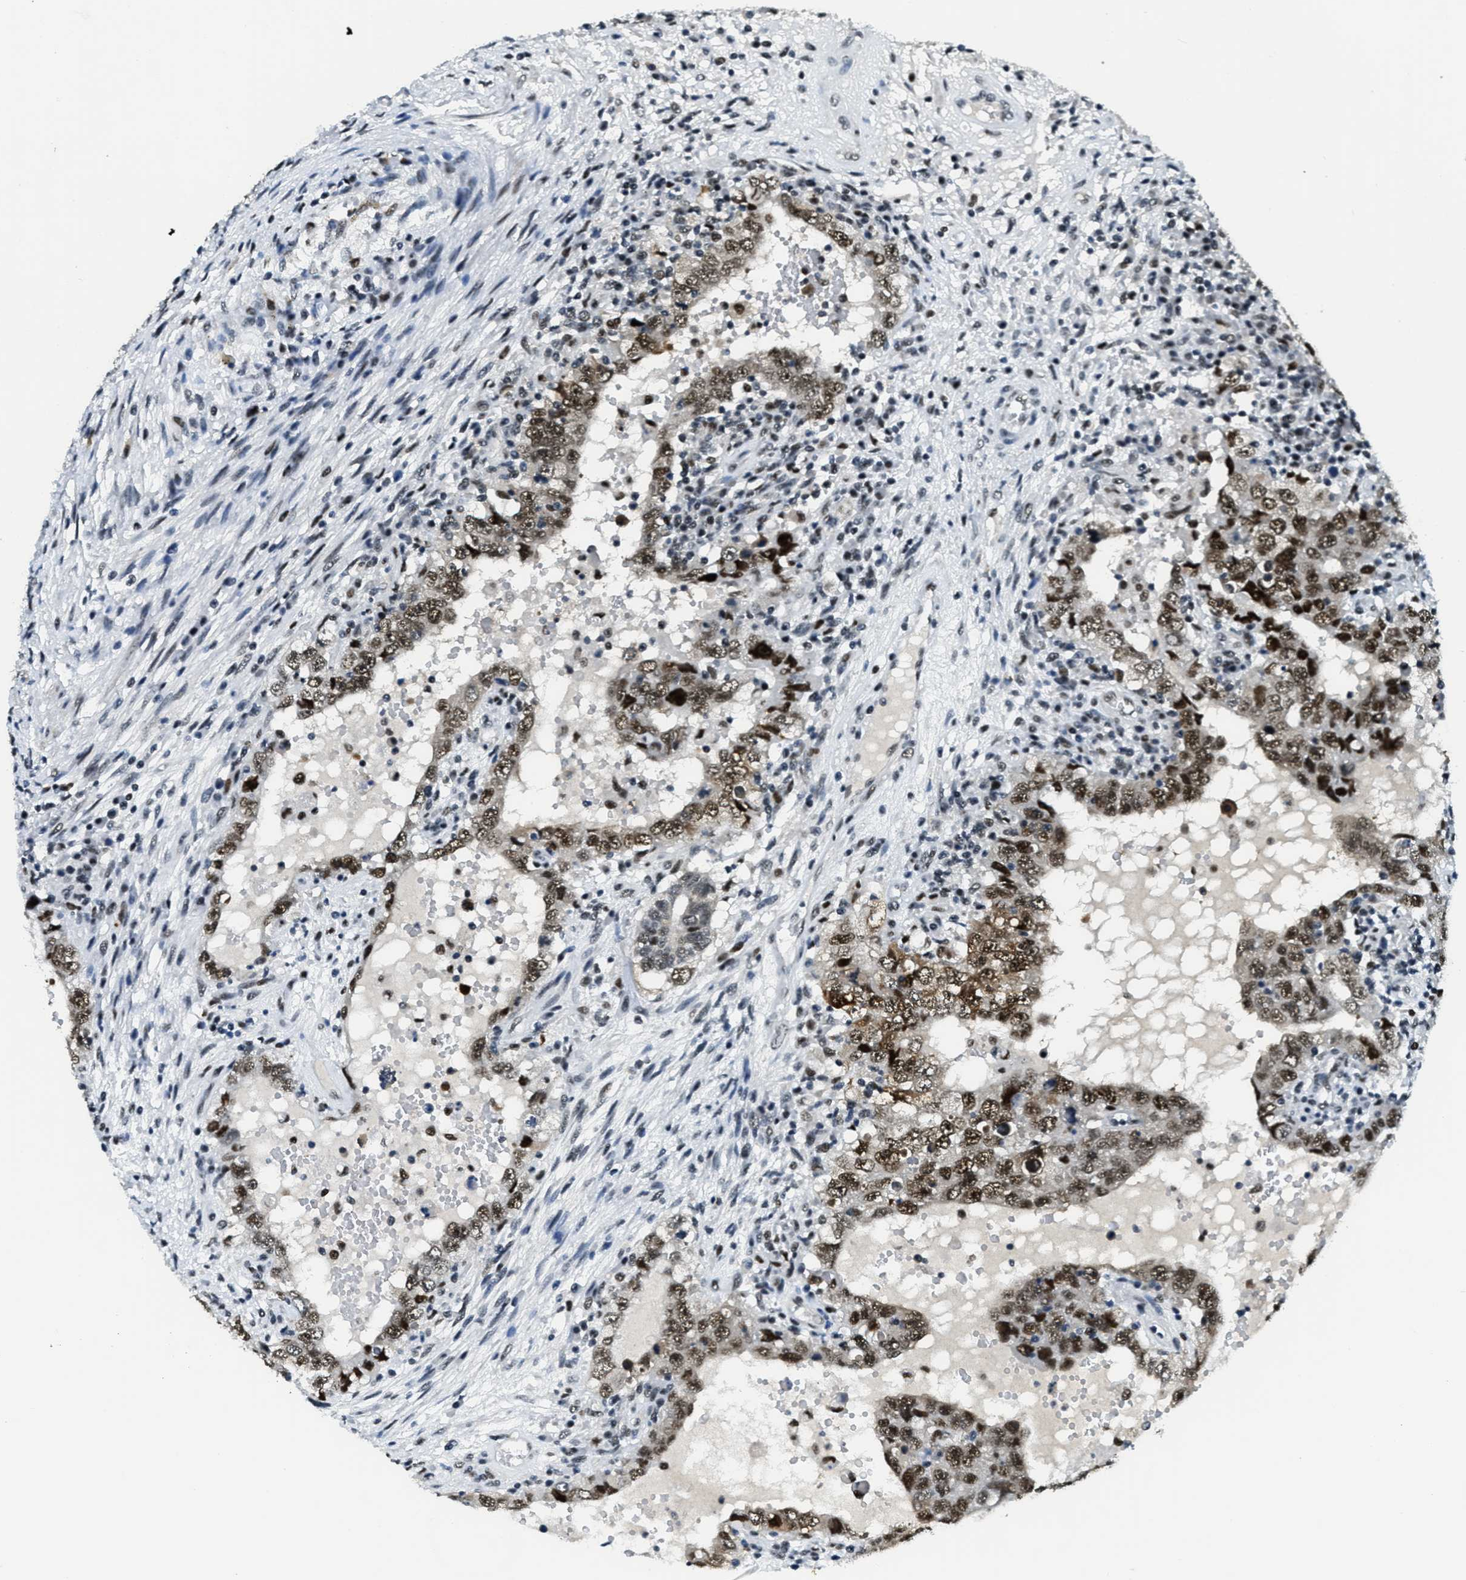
{"staining": {"intensity": "strong", "quantity": ">75%", "location": "nuclear"}, "tissue": "testis cancer", "cell_type": "Tumor cells", "image_type": "cancer", "snomed": [{"axis": "morphology", "description": "Carcinoma, Embryonal, NOS"}, {"axis": "topography", "description": "Testis"}], "caption": "Tumor cells demonstrate high levels of strong nuclear staining in about >75% of cells in human embryonal carcinoma (testis).", "gene": "SSB", "patient": {"sex": "male", "age": 26}}